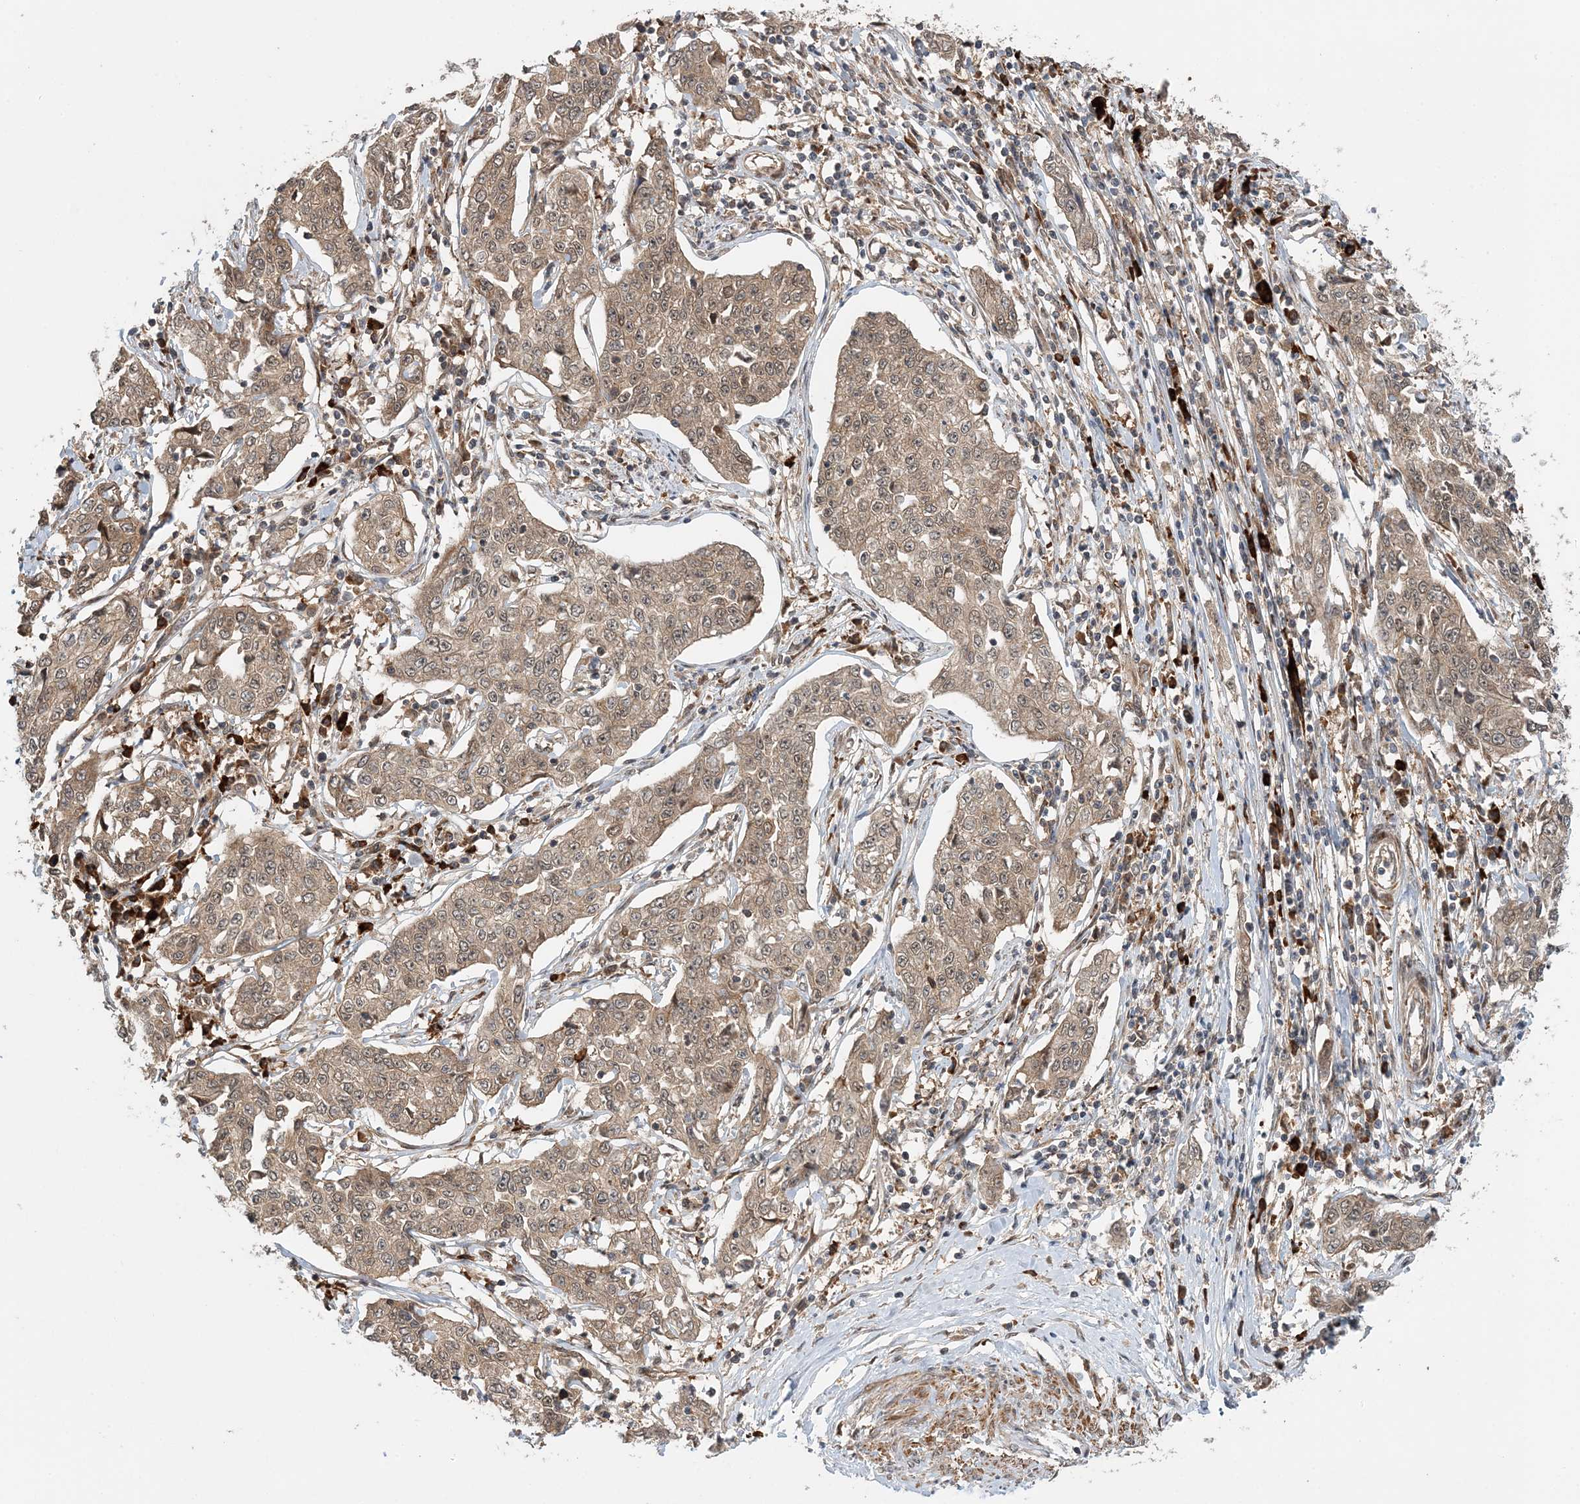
{"staining": {"intensity": "weak", "quantity": ">75%", "location": "cytoplasmic/membranous,nuclear"}, "tissue": "cervical cancer", "cell_type": "Tumor cells", "image_type": "cancer", "snomed": [{"axis": "morphology", "description": "Squamous cell carcinoma, NOS"}, {"axis": "topography", "description": "Cervix"}], "caption": "There is low levels of weak cytoplasmic/membranous and nuclear expression in tumor cells of cervical cancer (squamous cell carcinoma), as demonstrated by immunohistochemical staining (brown color).", "gene": "UBTD2", "patient": {"sex": "female", "age": 35}}